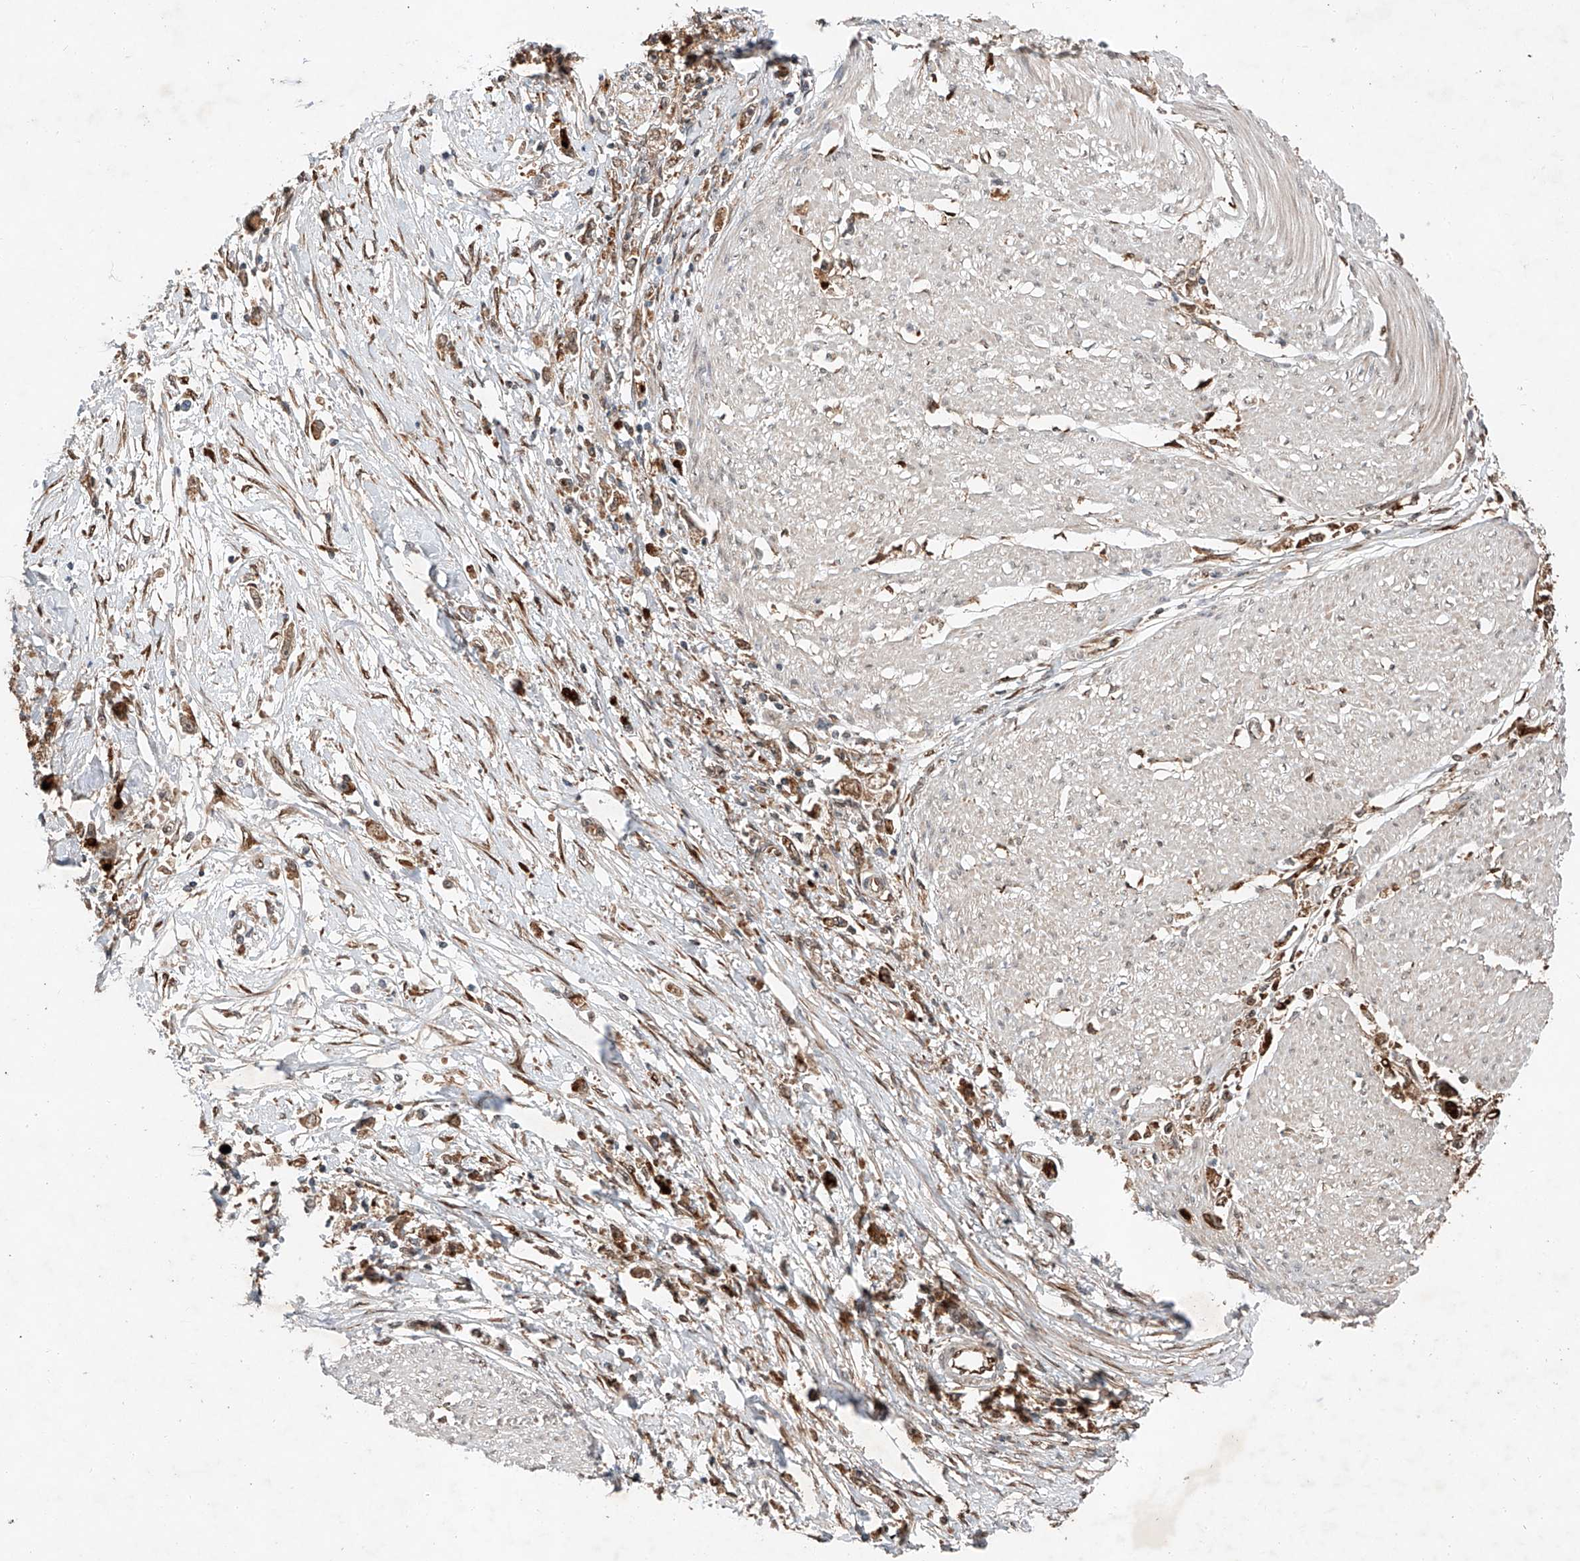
{"staining": {"intensity": "moderate", "quantity": "25%-75%", "location": "cytoplasmic/membranous"}, "tissue": "stomach cancer", "cell_type": "Tumor cells", "image_type": "cancer", "snomed": [{"axis": "morphology", "description": "Adenocarcinoma, NOS"}, {"axis": "topography", "description": "Stomach"}], "caption": "Stomach cancer (adenocarcinoma) tissue reveals moderate cytoplasmic/membranous positivity in approximately 25%-75% of tumor cells, visualized by immunohistochemistry.", "gene": "ZFP28", "patient": {"sex": "female", "age": 59}}